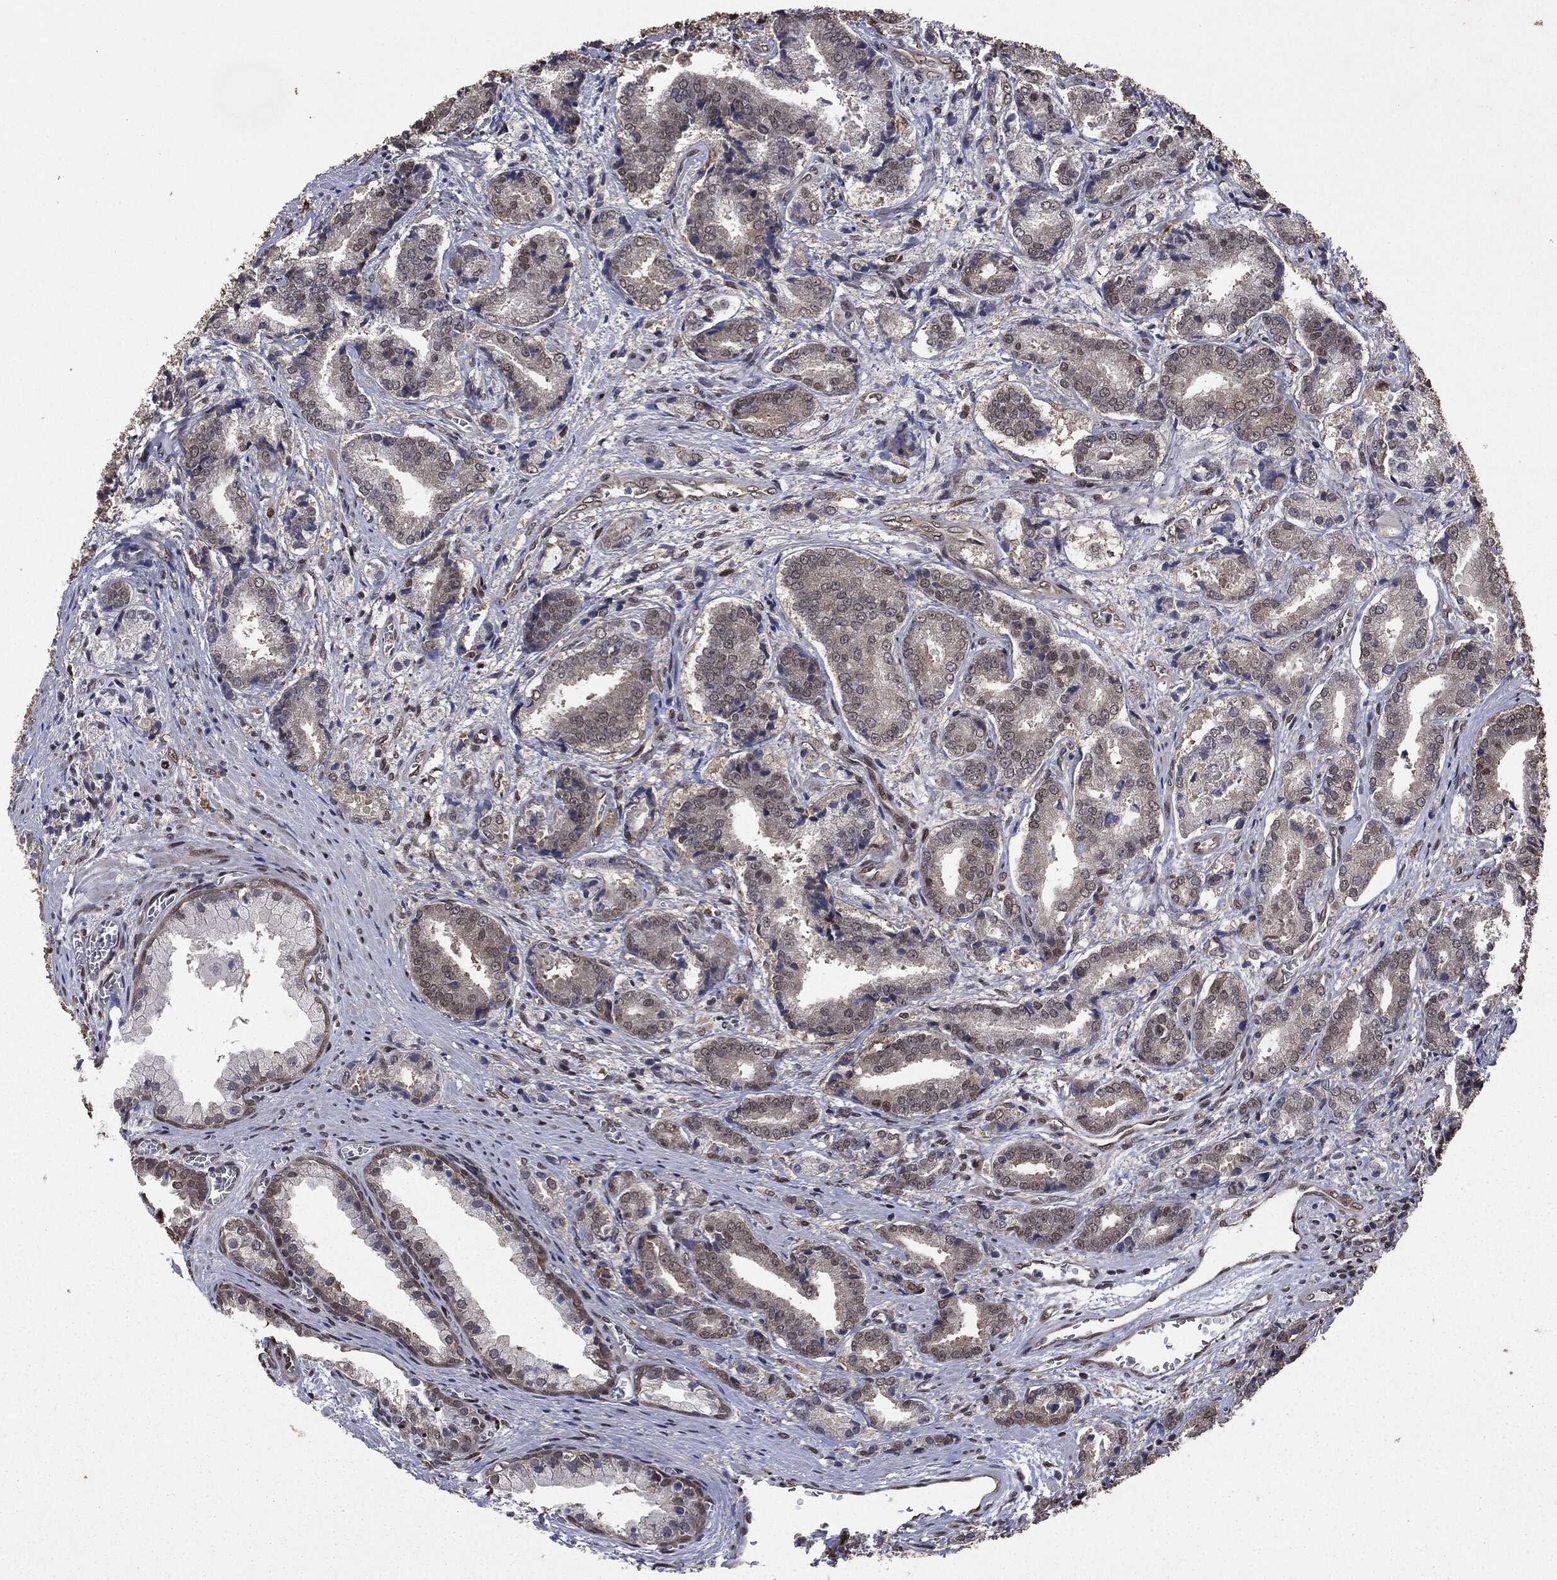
{"staining": {"intensity": "weak", "quantity": "25%-75%", "location": "nuclear"}, "tissue": "prostate cancer", "cell_type": "Tumor cells", "image_type": "cancer", "snomed": [{"axis": "morphology", "description": "Adenocarcinoma, High grade"}, {"axis": "topography", "description": "Prostate and seminal vesicle, NOS"}], "caption": "Weak nuclear positivity for a protein is identified in approximately 25%-75% of tumor cells of prostate cancer using IHC.", "gene": "DVL2", "patient": {"sex": "male", "age": 61}}